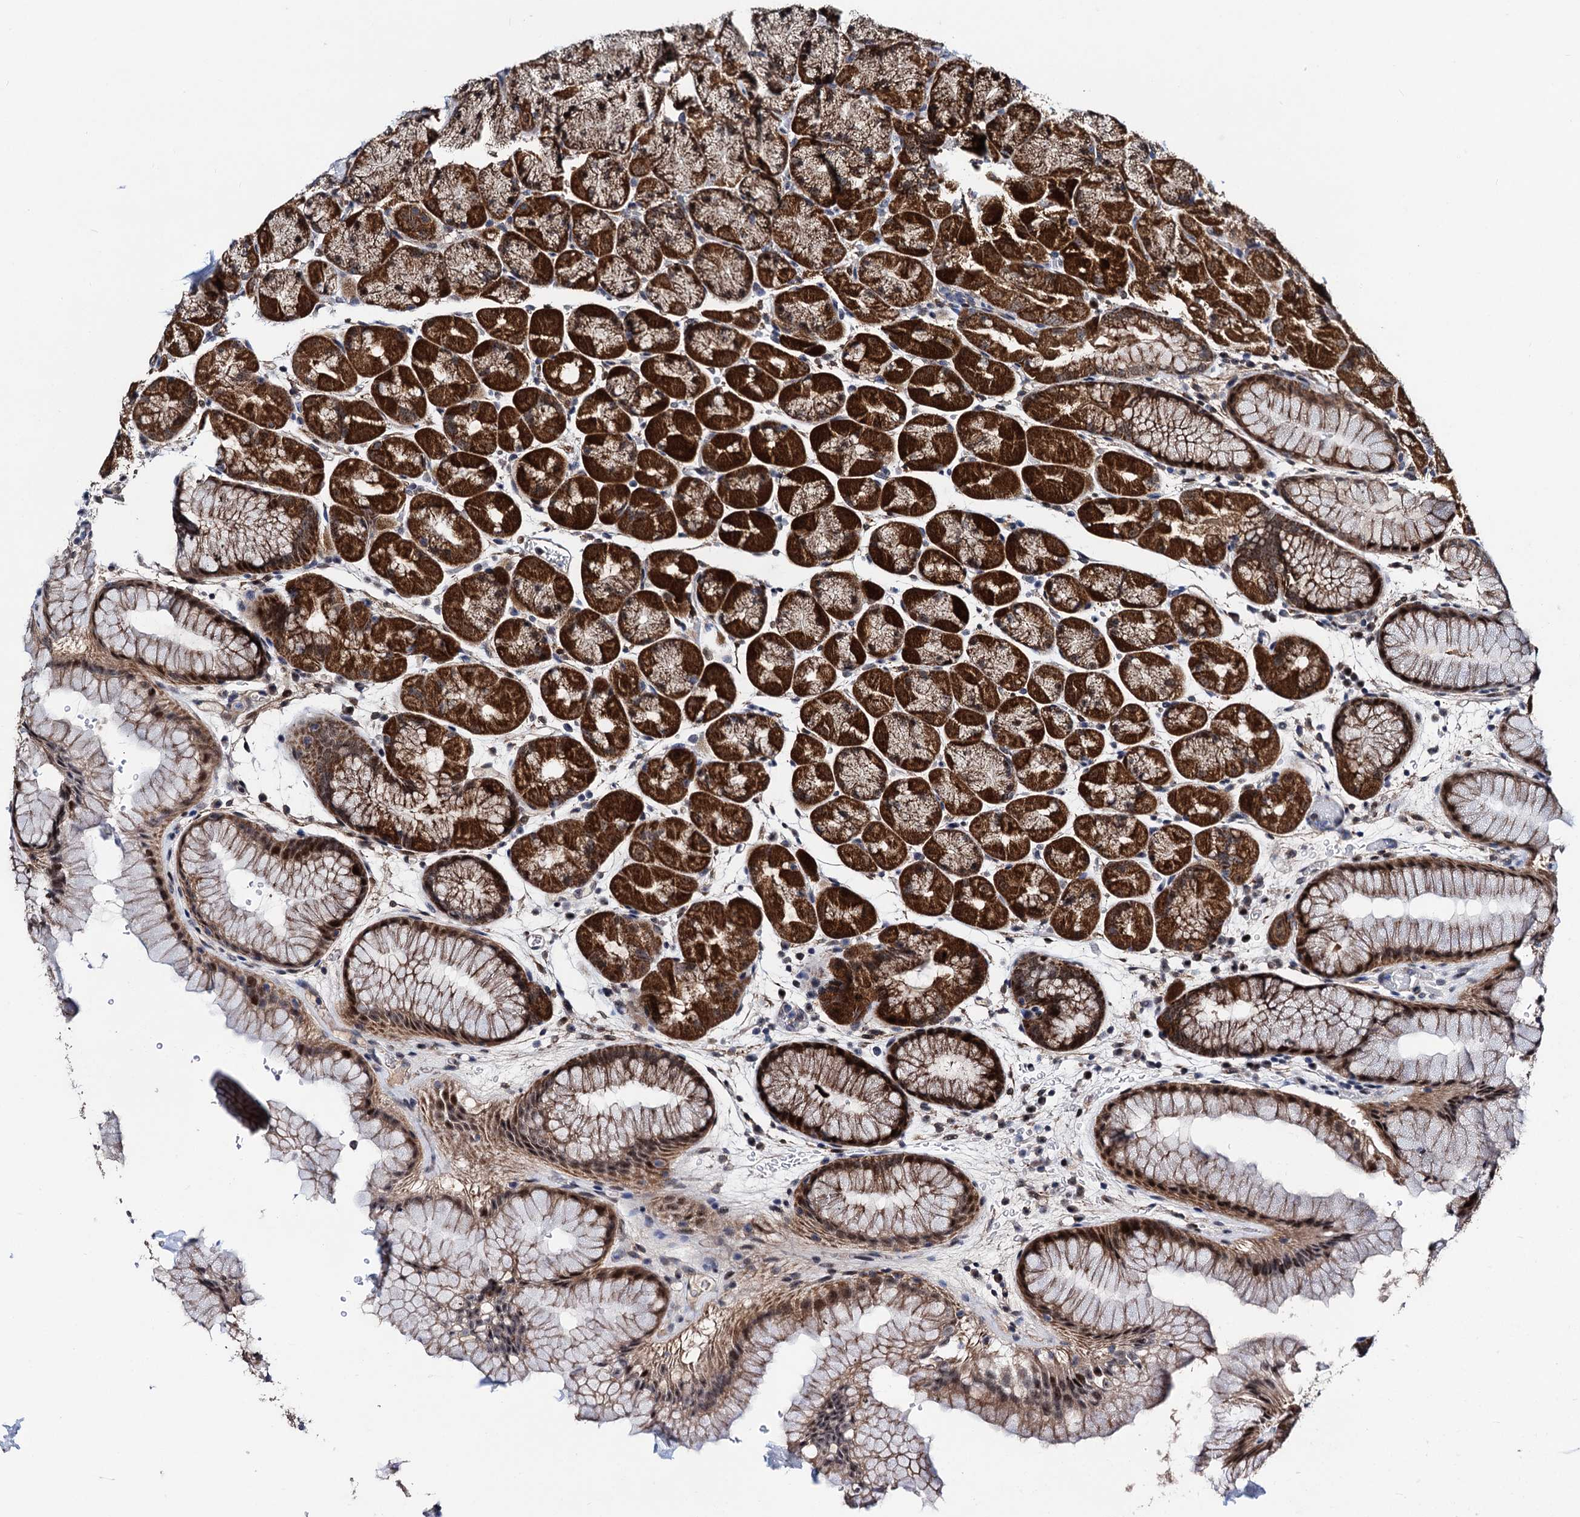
{"staining": {"intensity": "strong", "quantity": ">75%", "location": "cytoplasmic/membranous,nuclear"}, "tissue": "stomach", "cell_type": "Glandular cells", "image_type": "normal", "snomed": [{"axis": "morphology", "description": "Normal tissue, NOS"}, {"axis": "topography", "description": "Stomach, upper"}, {"axis": "topography", "description": "Stomach, lower"}], "caption": "Protein staining demonstrates strong cytoplasmic/membranous,nuclear staining in approximately >75% of glandular cells in normal stomach.", "gene": "COA4", "patient": {"sex": "male", "age": 67}}